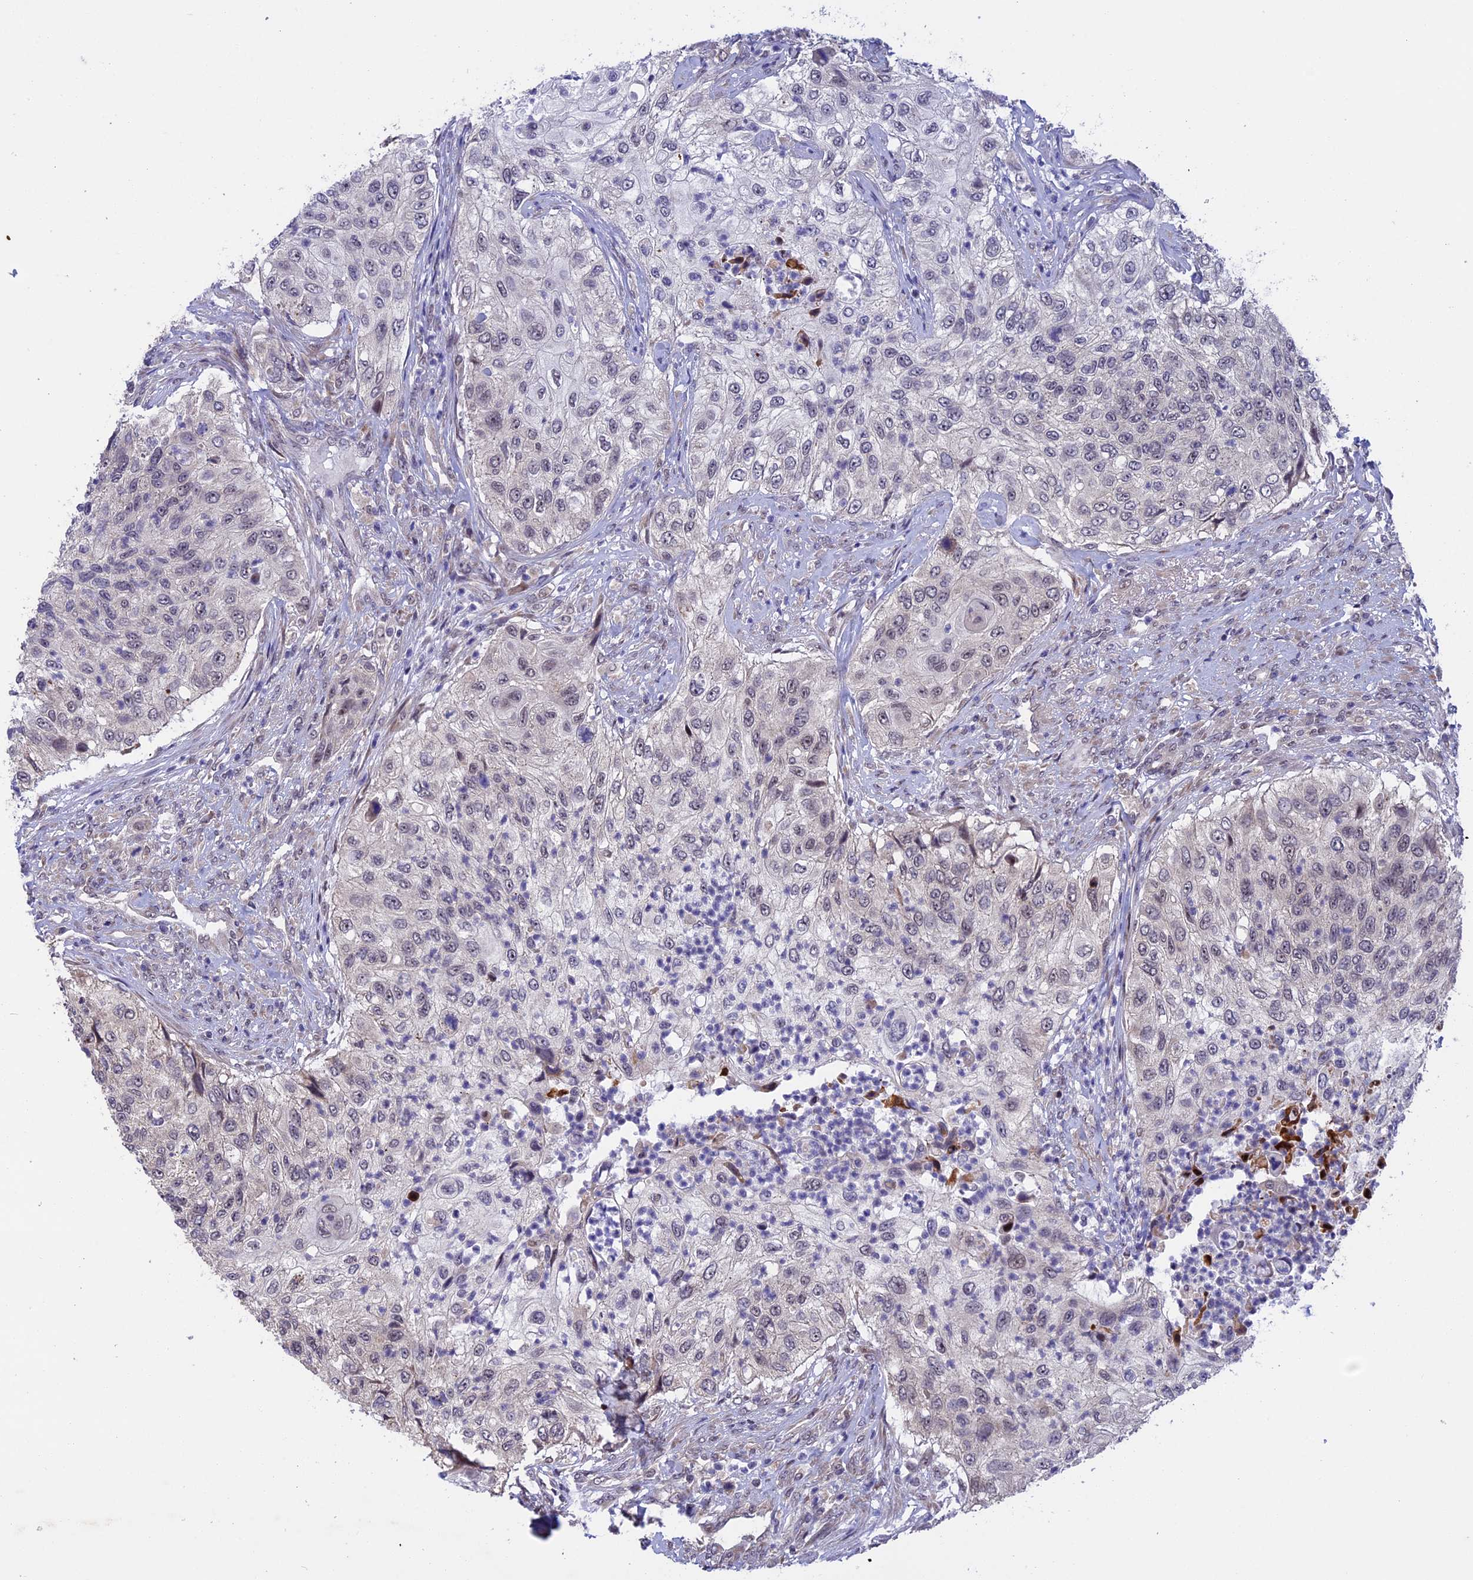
{"staining": {"intensity": "negative", "quantity": "none", "location": "none"}, "tissue": "urothelial cancer", "cell_type": "Tumor cells", "image_type": "cancer", "snomed": [{"axis": "morphology", "description": "Urothelial carcinoma, High grade"}, {"axis": "topography", "description": "Urinary bladder"}], "caption": "Tumor cells show no significant expression in urothelial carcinoma (high-grade).", "gene": "POLR2C", "patient": {"sex": "female", "age": 60}}